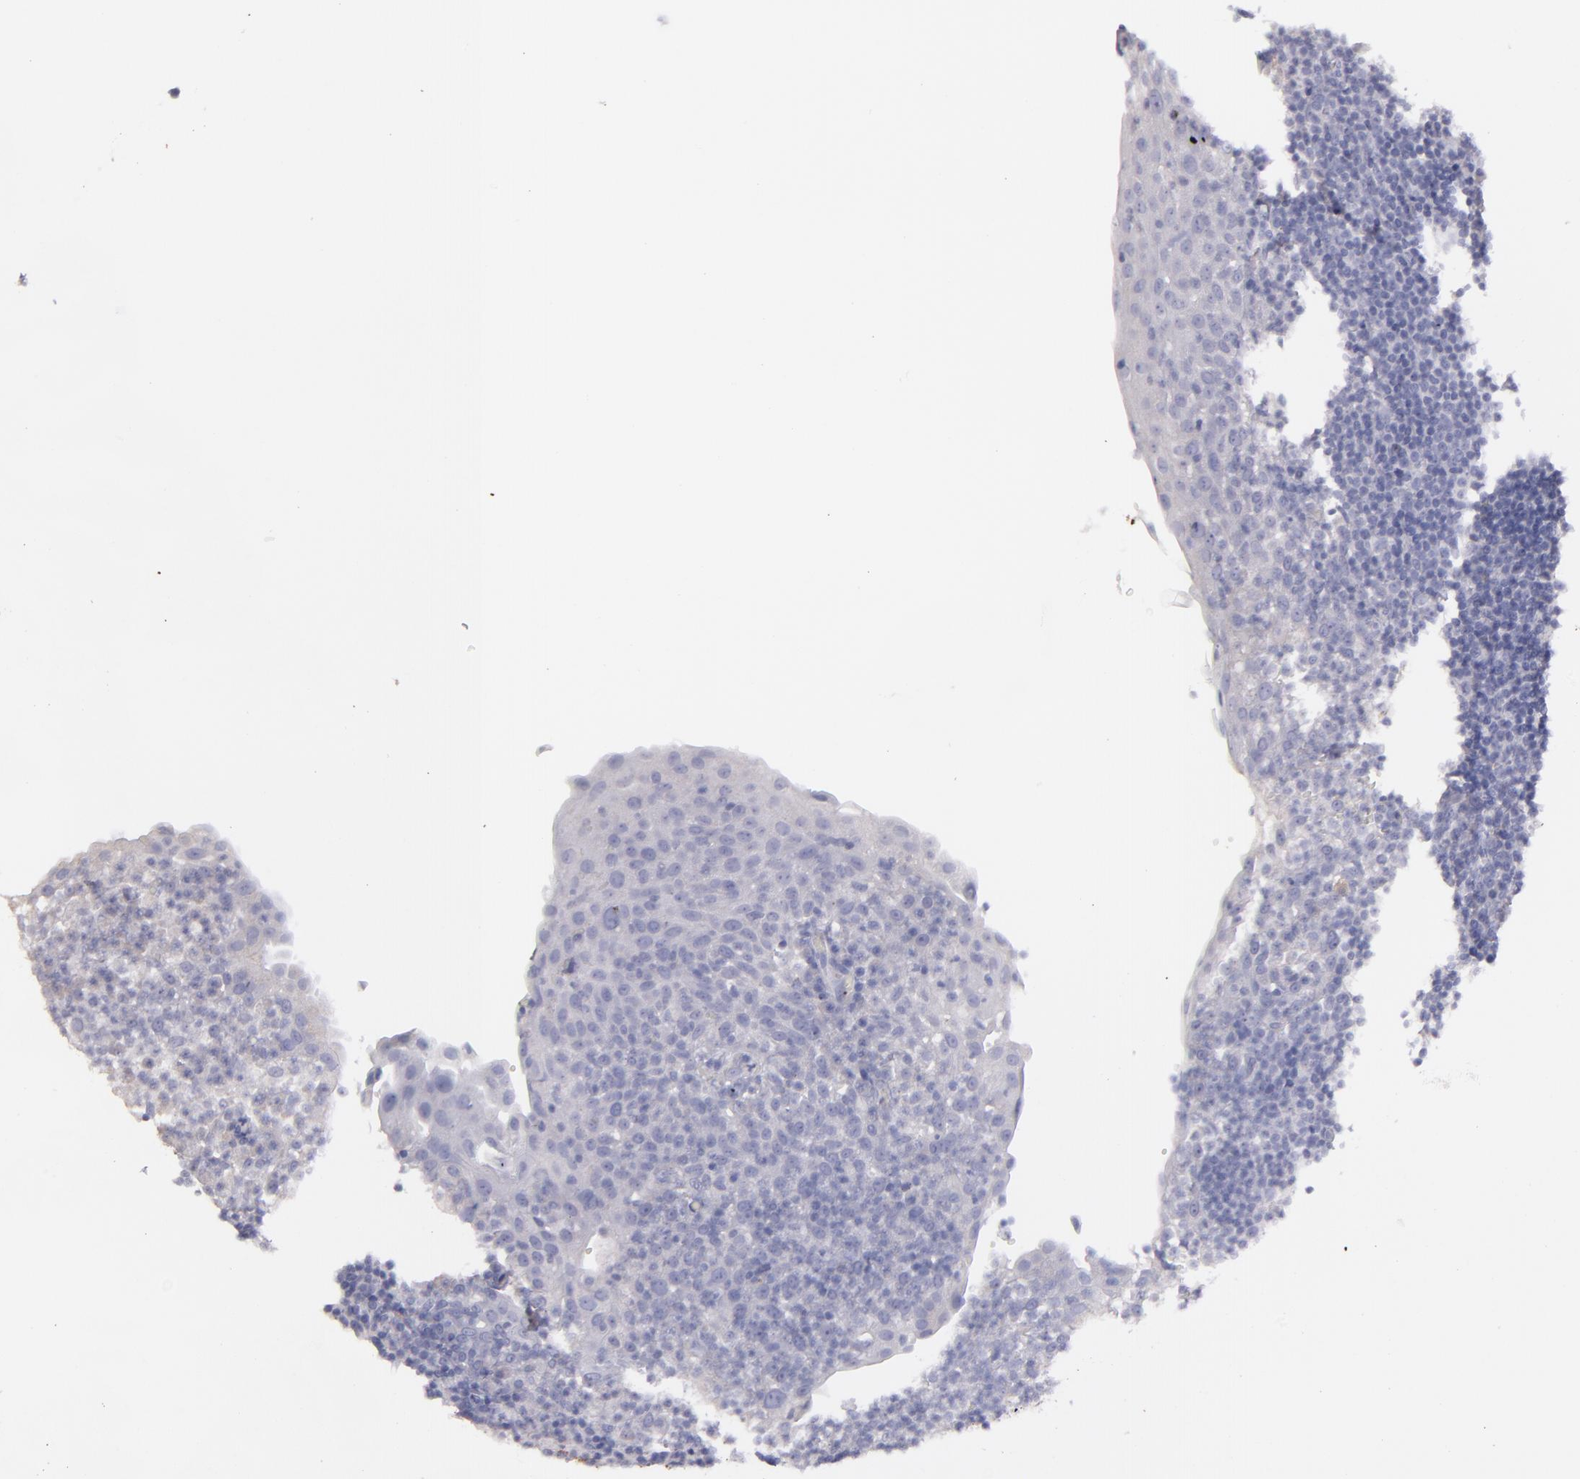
{"staining": {"intensity": "negative", "quantity": "none", "location": "none"}, "tissue": "tonsil", "cell_type": "Germinal center cells", "image_type": "normal", "snomed": [{"axis": "morphology", "description": "Normal tissue, NOS"}, {"axis": "topography", "description": "Tonsil"}], "caption": "This histopathology image is of normal tonsil stained with immunohistochemistry to label a protein in brown with the nuclei are counter-stained blue. There is no expression in germinal center cells. Brightfield microscopy of immunohistochemistry stained with DAB (brown) and hematoxylin (blue), captured at high magnification.", "gene": "SNAP25", "patient": {"sex": "female", "age": 40}}